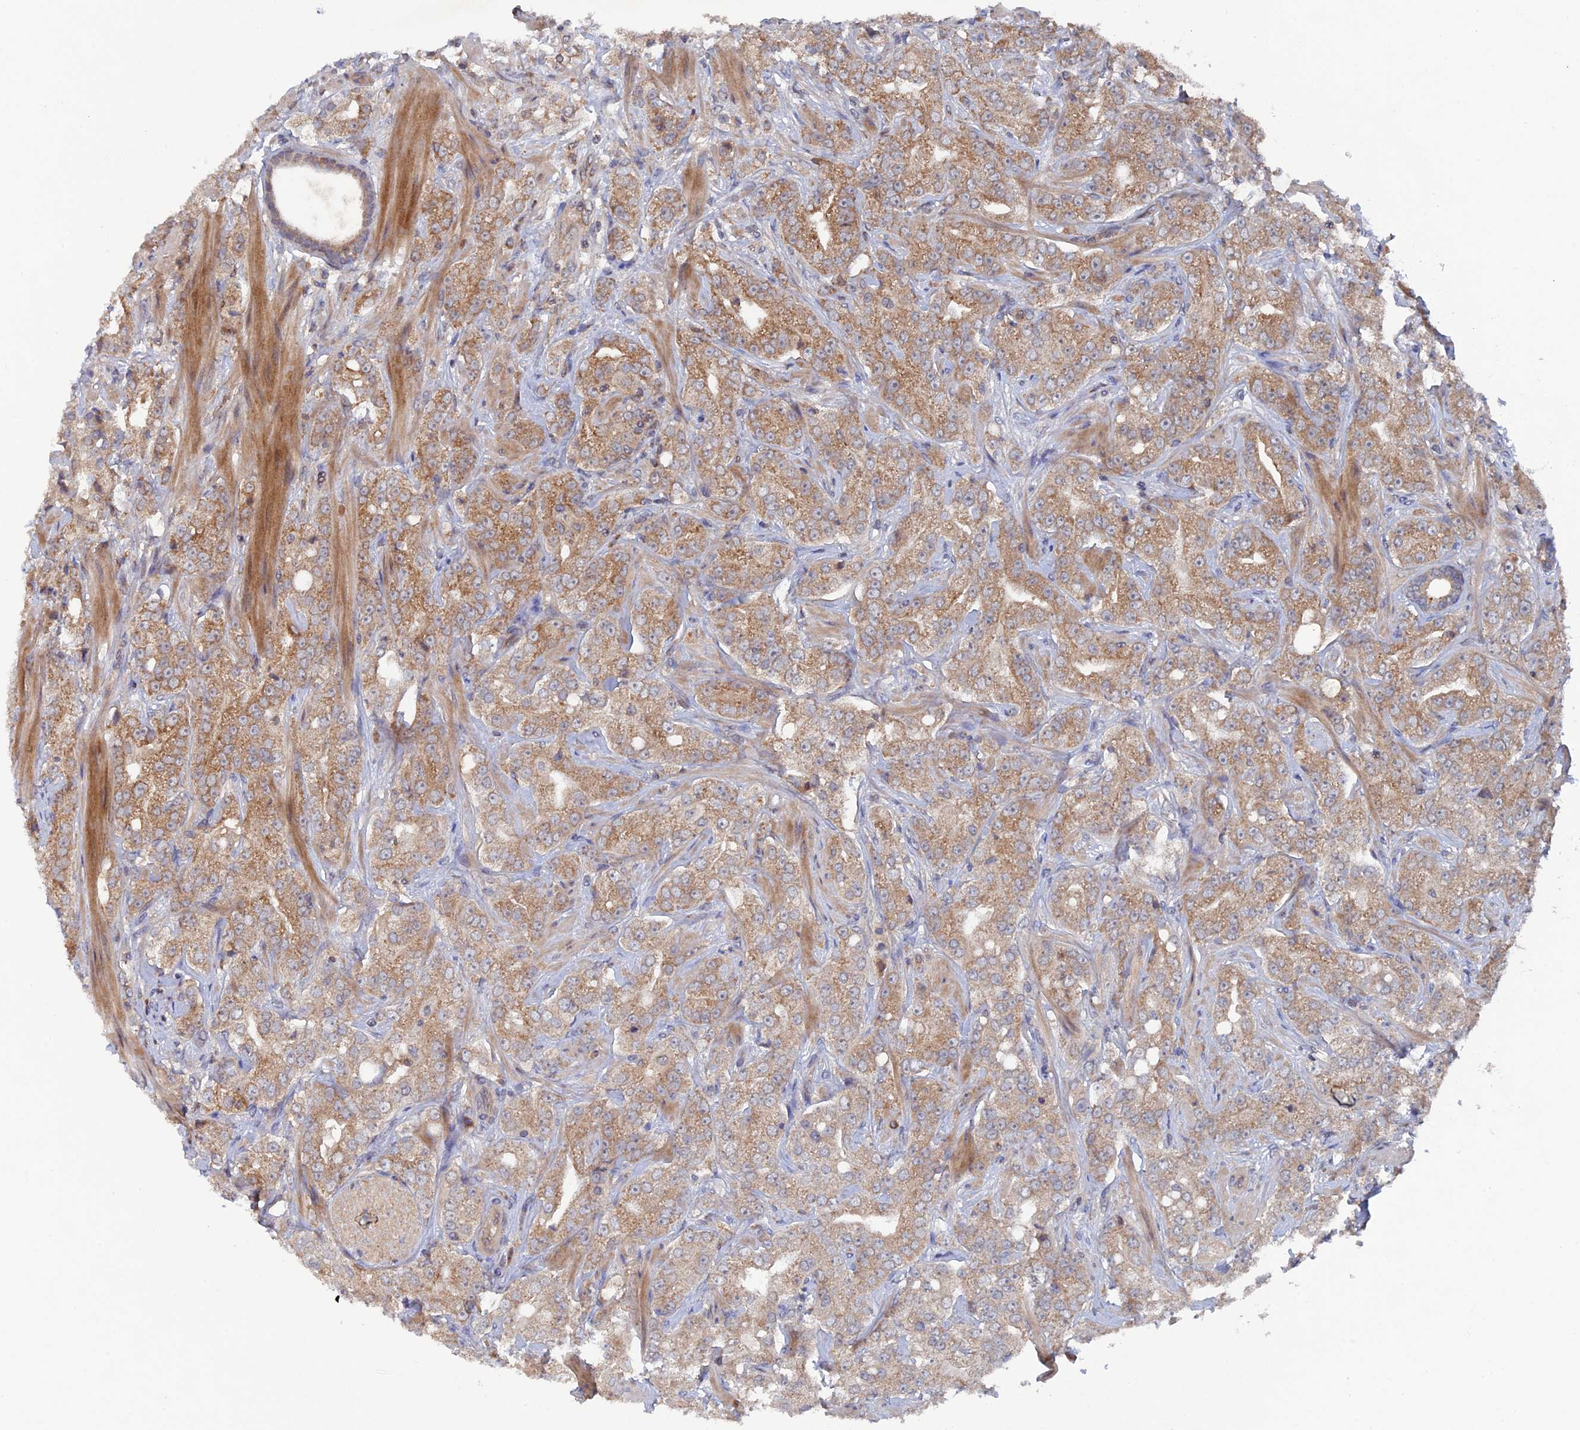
{"staining": {"intensity": "moderate", "quantity": ">75%", "location": "cytoplasmic/membranous"}, "tissue": "prostate cancer", "cell_type": "Tumor cells", "image_type": "cancer", "snomed": [{"axis": "morphology", "description": "Adenocarcinoma, Low grade"}, {"axis": "topography", "description": "Prostate"}], "caption": "This micrograph displays IHC staining of prostate cancer (adenocarcinoma (low-grade)), with medium moderate cytoplasmic/membranous expression in about >75% of tumor cells.", "gene": "RAB15", "patient": {"sex": "male", "age": 67}}